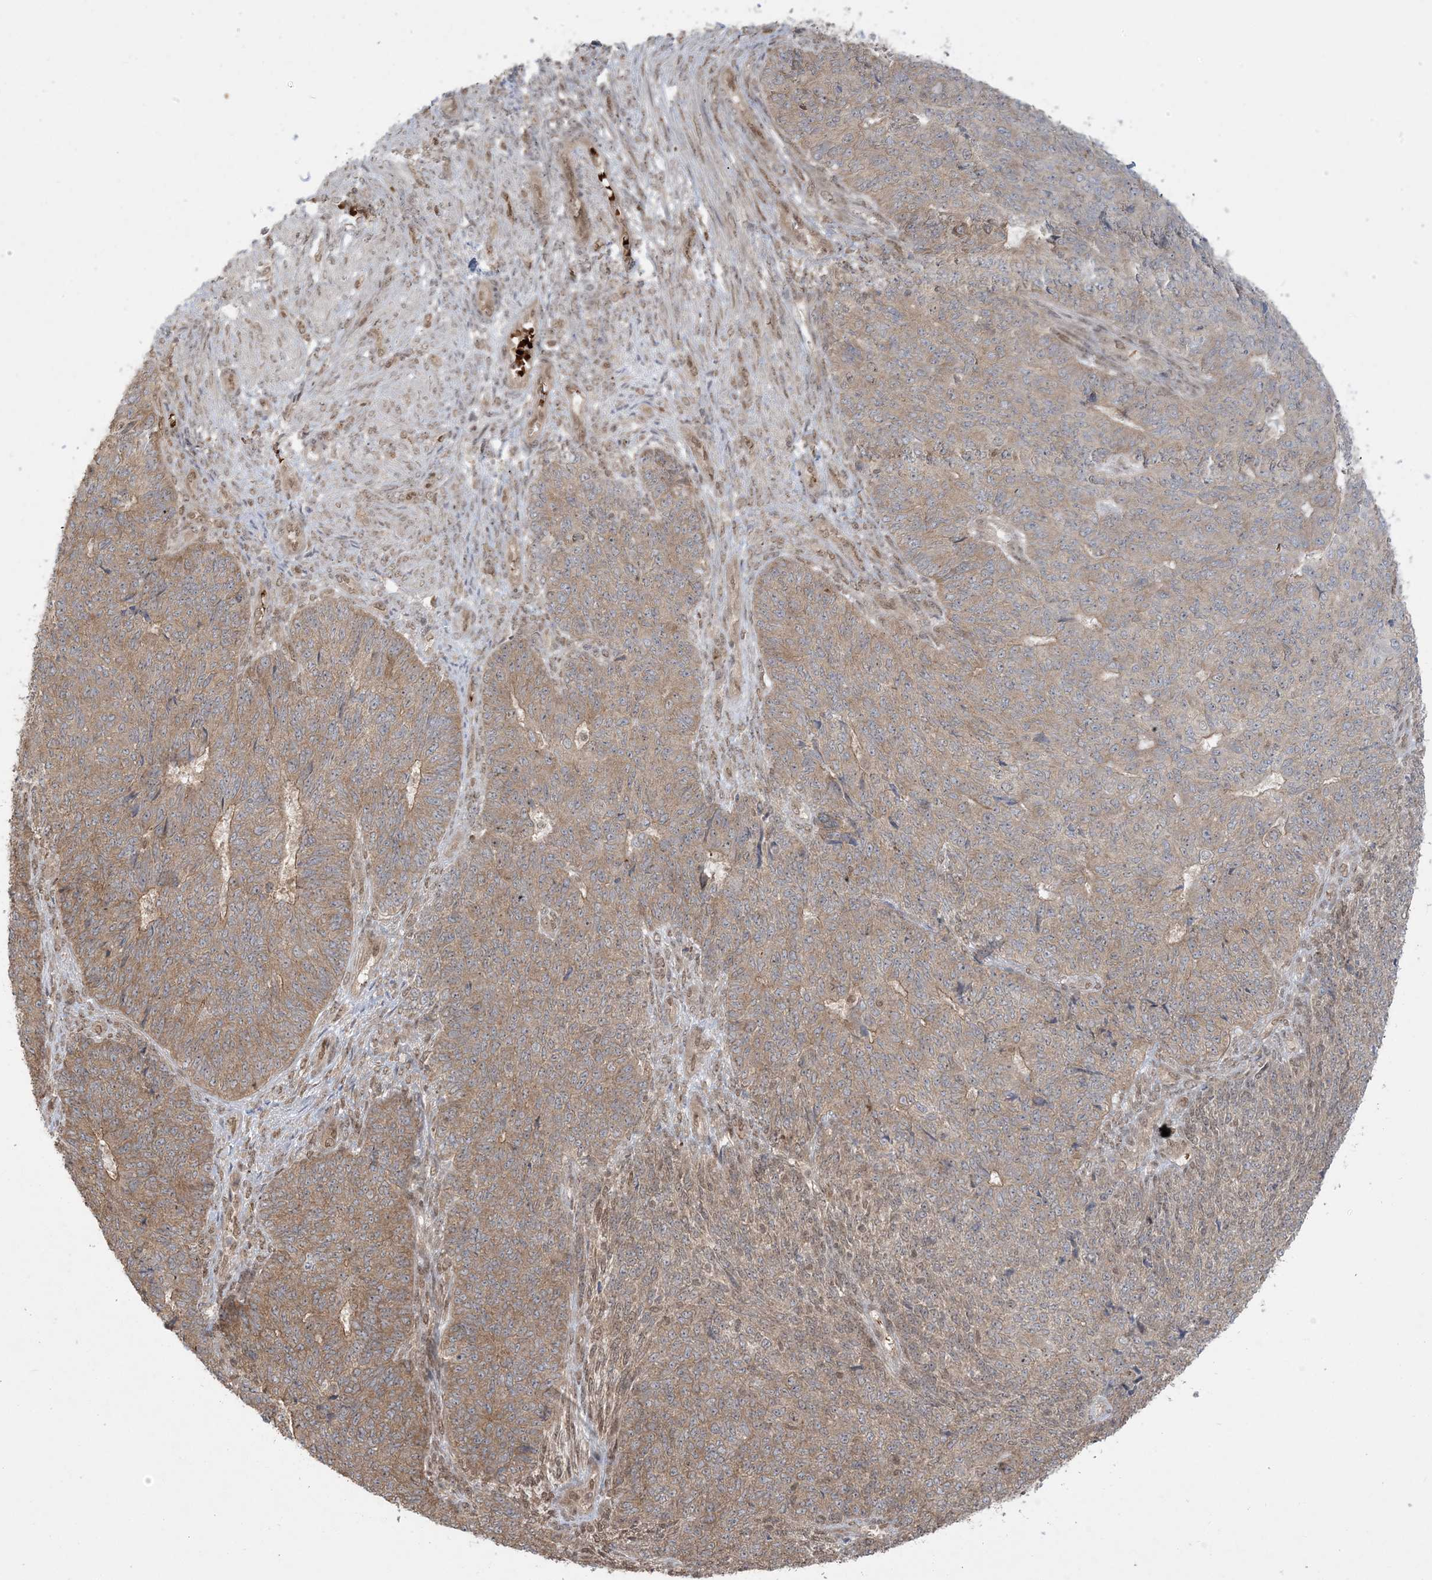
{"staining": {"intensity": "moderate", "quantity": "25%-75%", "location": "cytoplasmic/membranous"}, "tissue": "endometrial cancer", "cell_type": "Tumor cells", "image_type": "cancer", "snomed": [{"axis": "morphology", "description": "Adenocarcinoma, NOS"}, {"axis": "topography", "description": "Endometrium"}], "caption": "Tumor cells exhibit moderate cytoplasmic/membranous staining in about 25%-75% of cells in adenocarcinoma (endometrial). The staining was performed using DAB (3,3'-diaminobenzidine), with brown indicating positive protein expression. Nuclei are stained blue with hematoxylin.", "gene": "ABCF3", "patient": {"sex": "female", "age": 32}}